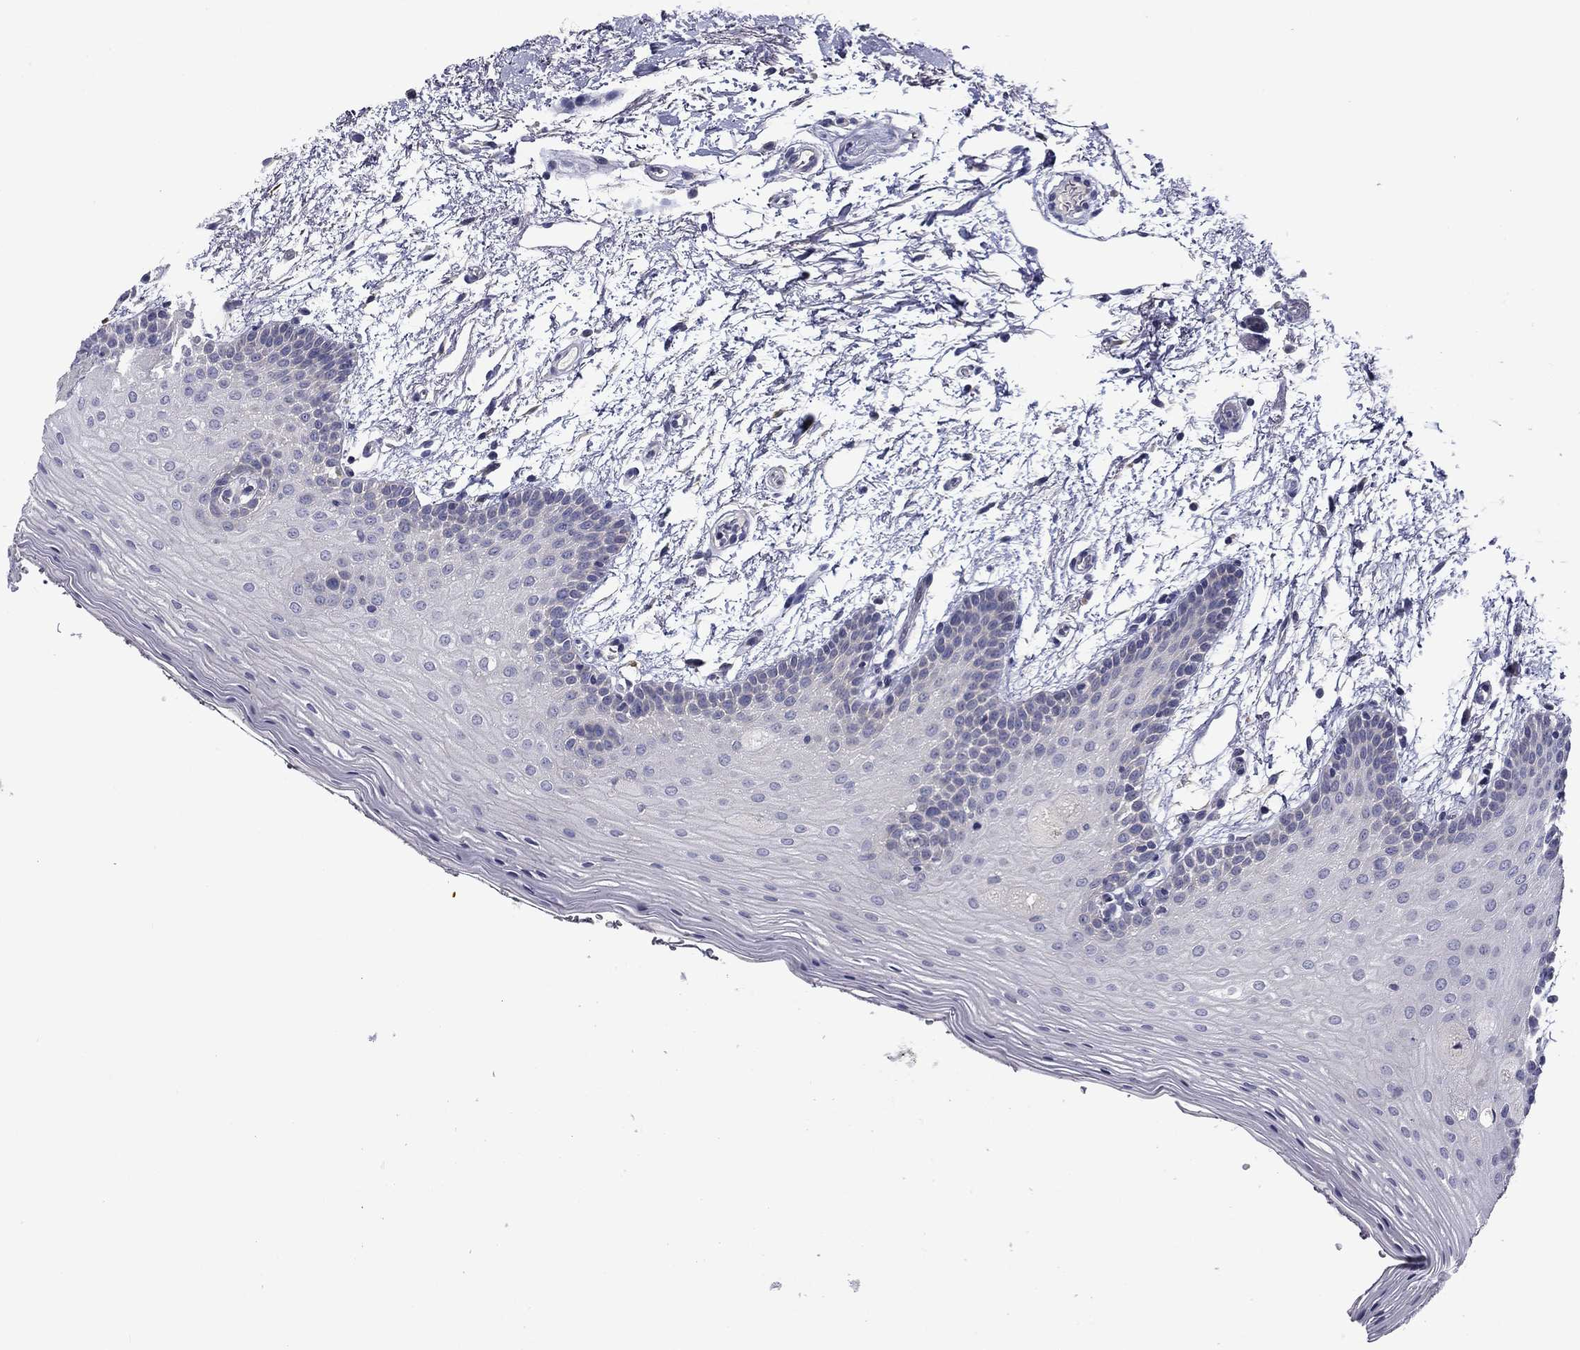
{"staining": {"intensity": "negative", "quantity": "none", "location": "none"}, "tissue": "oral mucosa", "cell_type": "Squamous epithelial cells", "image_type": "normal", "snomed": [{"axis": "morphology", "description": "Normal tissue, NOS"}, {"axis": "topography", "description": "Oral tissue"}, {"axis": "topography", "description": "Tounge, NOS"}], "caption": "DAB immunohistochemical staining of benign human oral mucosa demonstrates no significant positivity in squamous epithelial cells.", "gene": "SPATA7", "patient": {"sex": "female", "age": 86}}